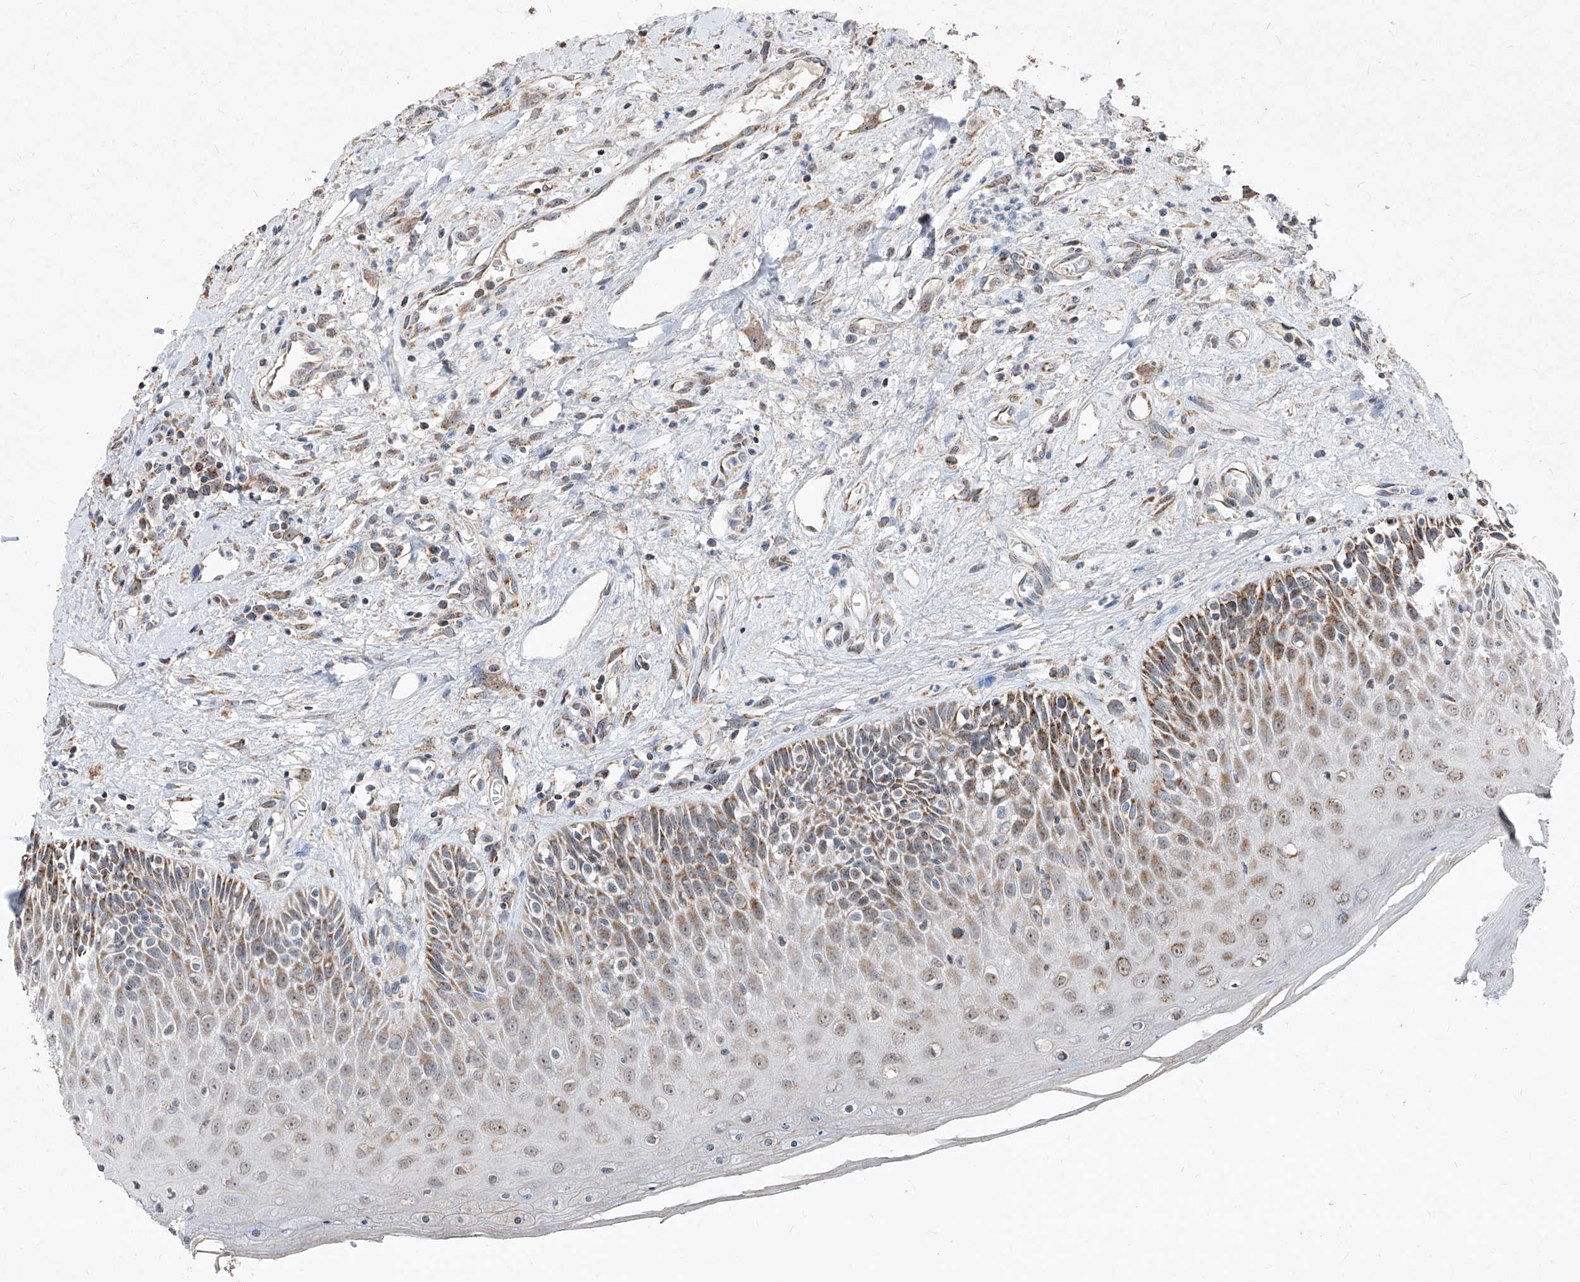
{"staining": {"intensity": "moderate", "quantity": ">75%", "location": "cytoplasmic/membranous"}, "tissue": "oral mucosa", "cell_type": "Squamous epithelial cells", "image_type": "normal", "snomed": [{"axis": "morphology", "description": "Normal tissue, NOS"}, {"axis": "topography", "description": "Oral tissue"}], "caption": "DAB immunohistochemical staining of benign human oral mucosa demonstrates moderate cytoplasmic/membranous protein expression in about >75% of squamous epithelial cells. Using DAB (3,3'-diaminobenzidine) (brown) and hematoxylin (blue) stains, captured at high magnification using brightfield microscopy.", "gene": "NDUFB3", "patient": {"sex": "female", "age": 70}}